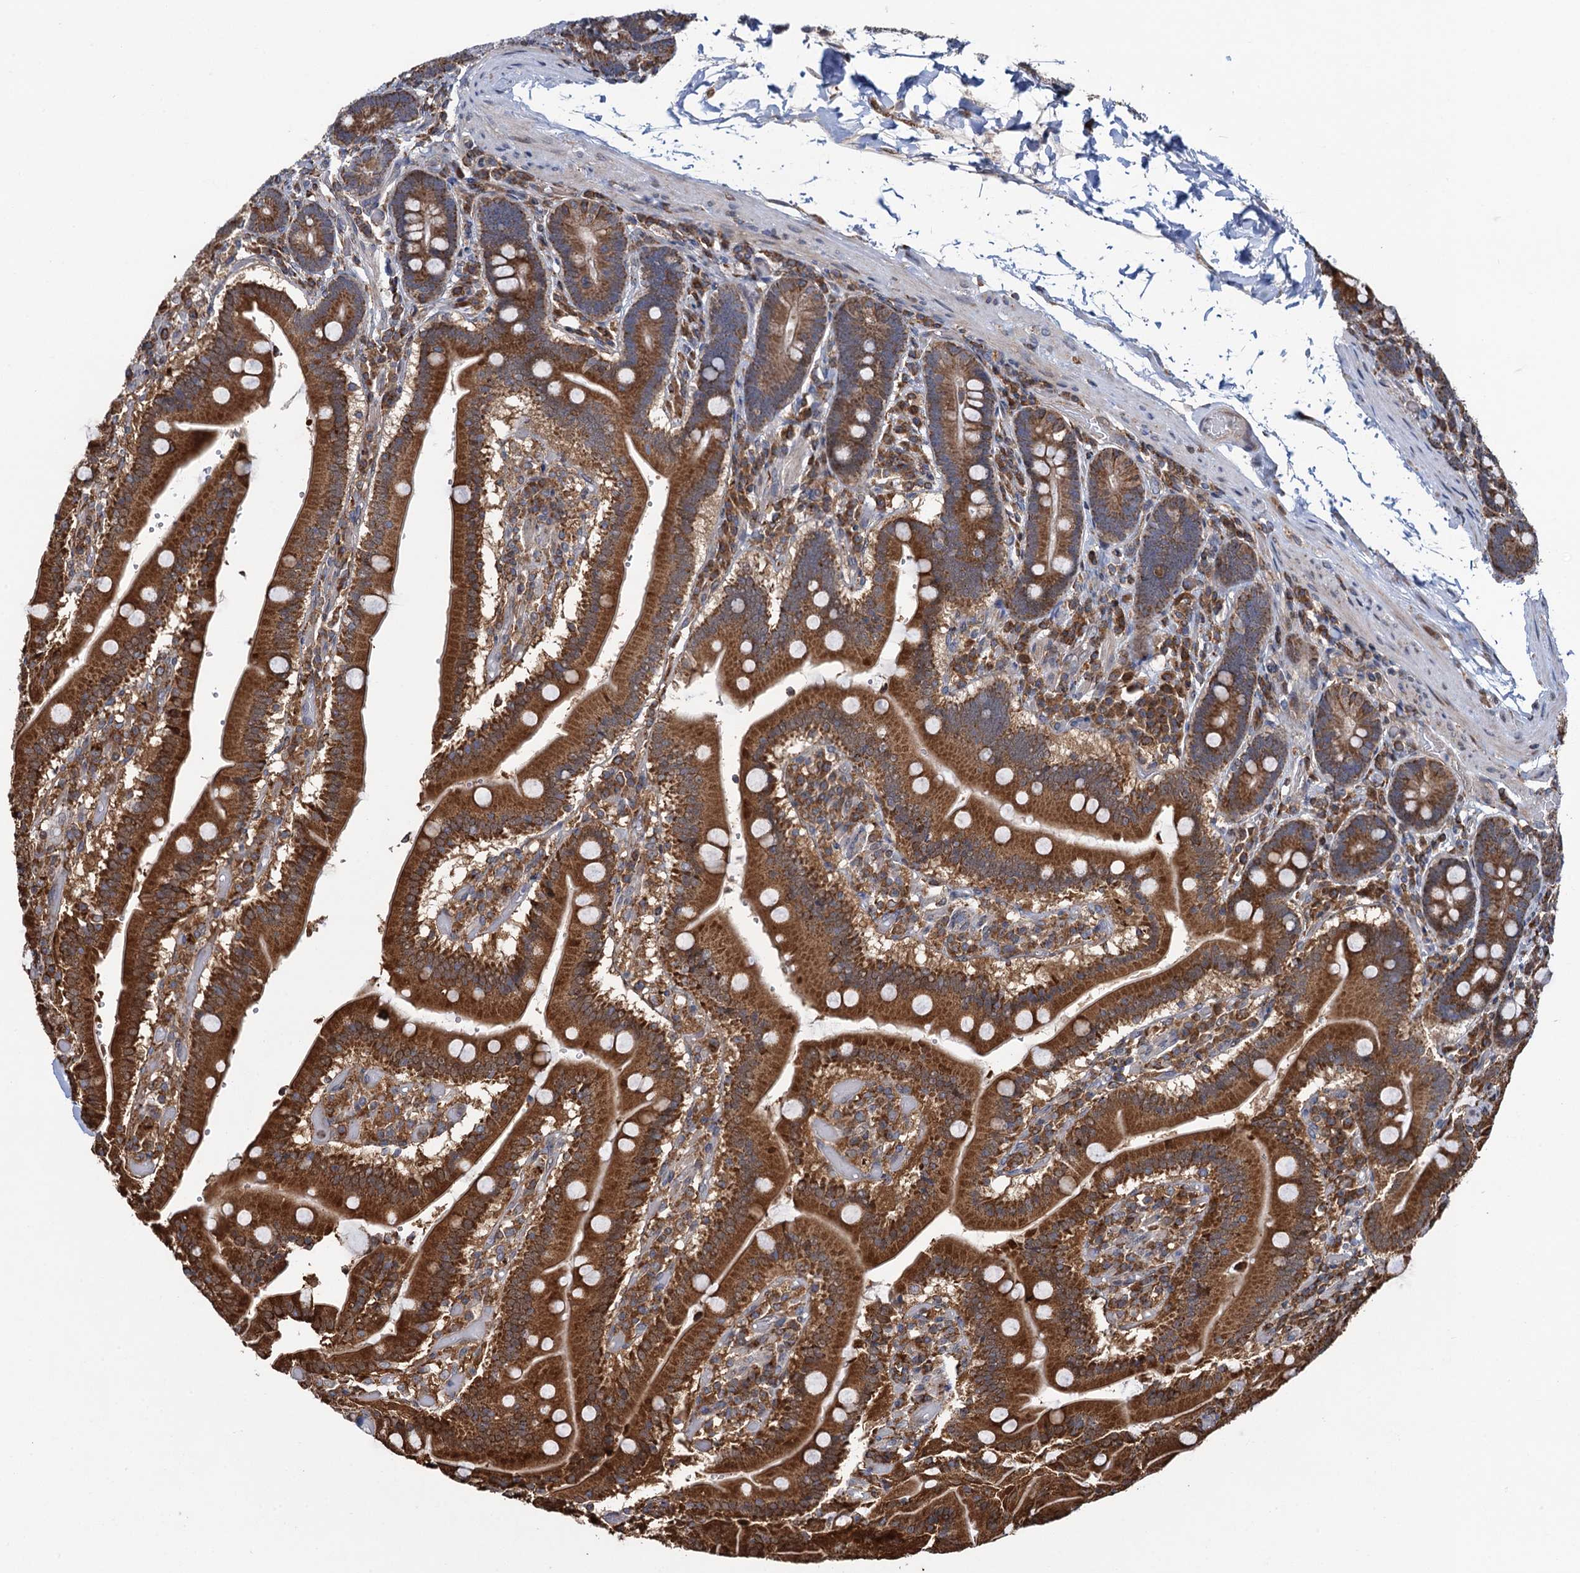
{"staining": {"intensity": "strong", "quantity": ">75%", "location": "cytoplasmic/membranous"}, "tissue": "duodenum", "cell_type": "Glandular cells", "image_type": "normal", "snomed": [{"axis": "morphology", "description": "Normal tissue, NOS"}, {"axis": "topography", "description": "Duodenum"}], "caption": "IHC of normal human duodenum shows high levels of strong cytoplasmic/membranous staining in about >75% of glandular cells.", "gene": "CCDC102A", "patient": {"sex": "female", "age": 62}}